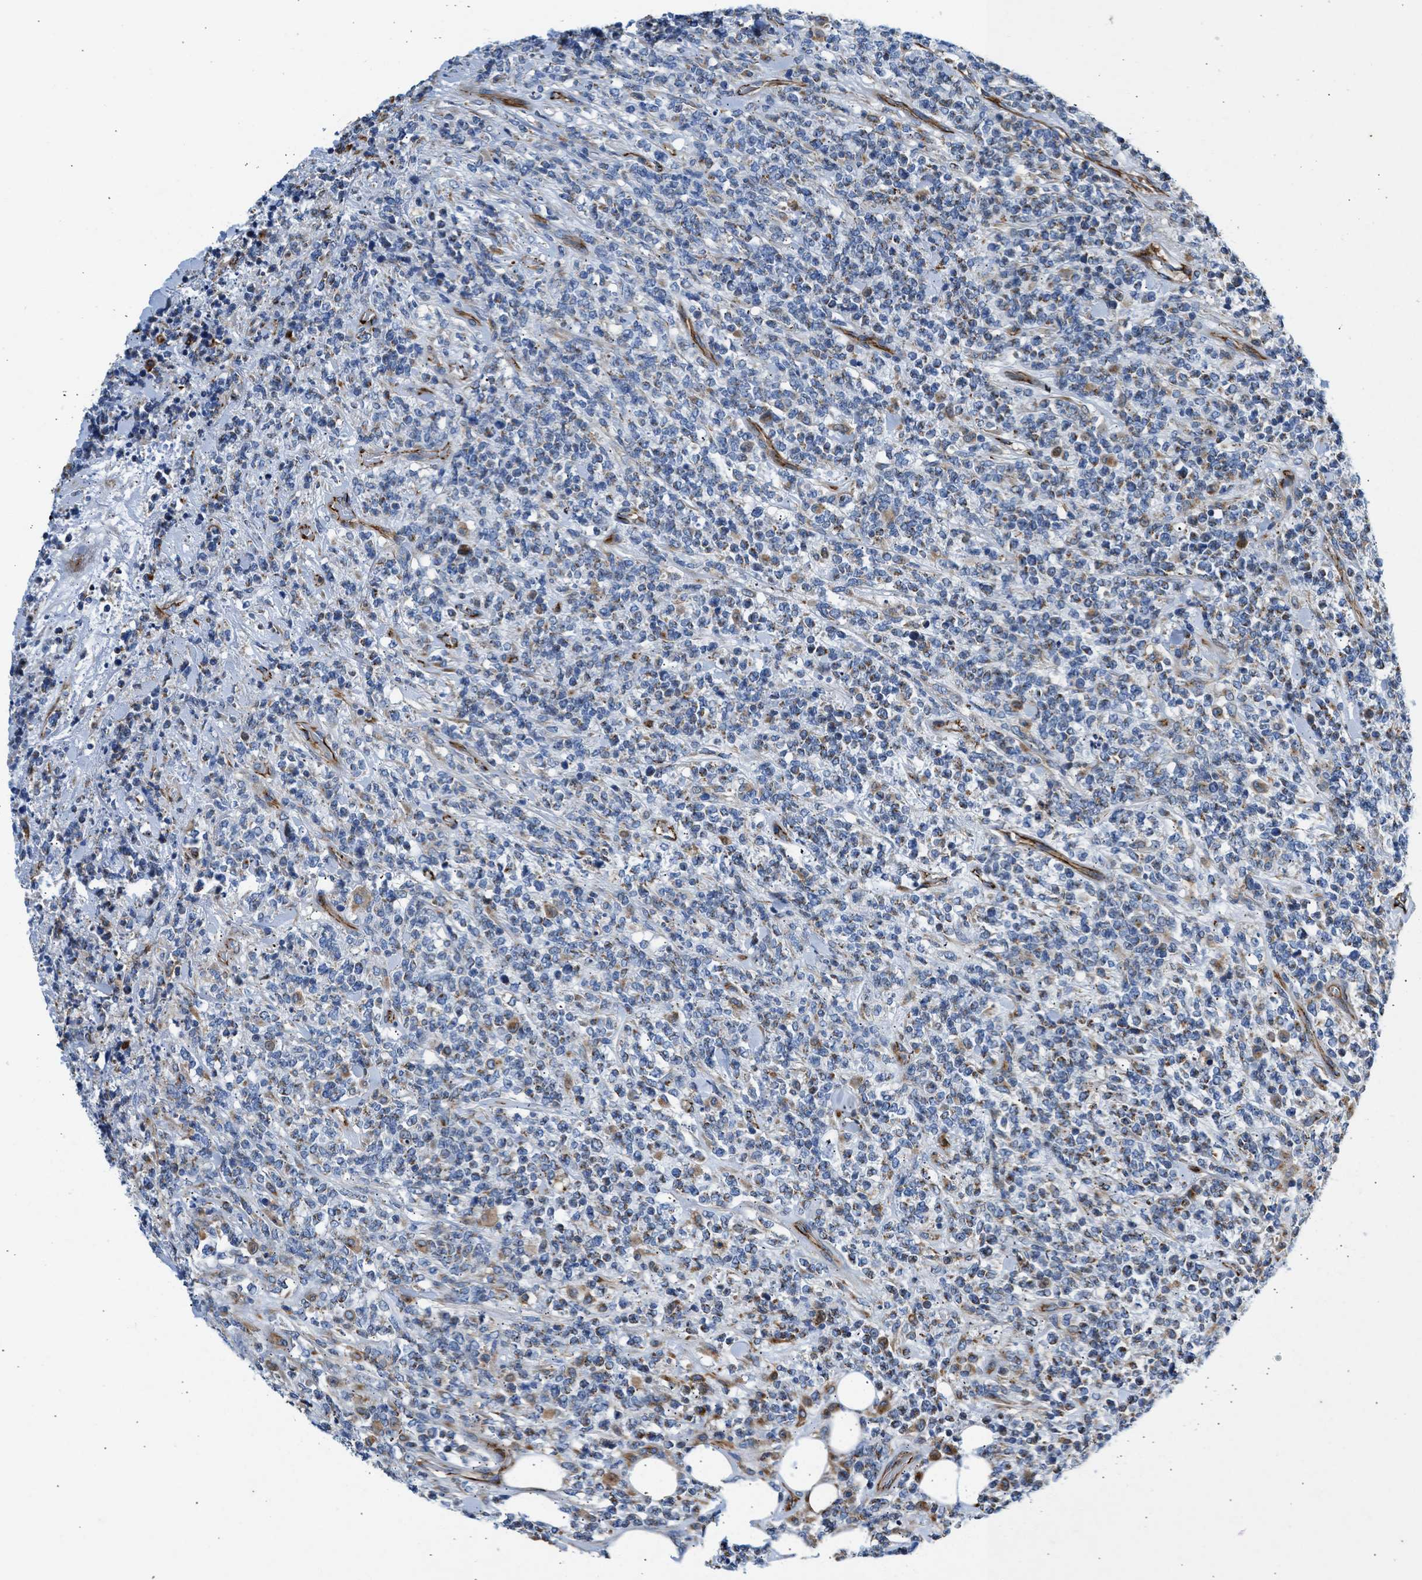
{"staining": {"intensity": "weak", "quantity": "<25%", "location": "cytoplasmic/membranous"}, "tissue": "lymphoma", "cell_type": "Tumor cells", "image_type": "cancer", "snomed": [{"axis": "morphology", "description": "Malignant lymphoma, non-Hodgkin's type, High grade"}, {"axis": "topography", "description": "Soft tissue"}], "caption": "Immunohistochemistry (IHC) image of malignant lymphoma, non-Hodgkin's type (high-grade) stained for a protein (brown), which displays no expression in tumor cells.", "gene": "ULK4", "patient": {"sex": "male", "age": 18}}